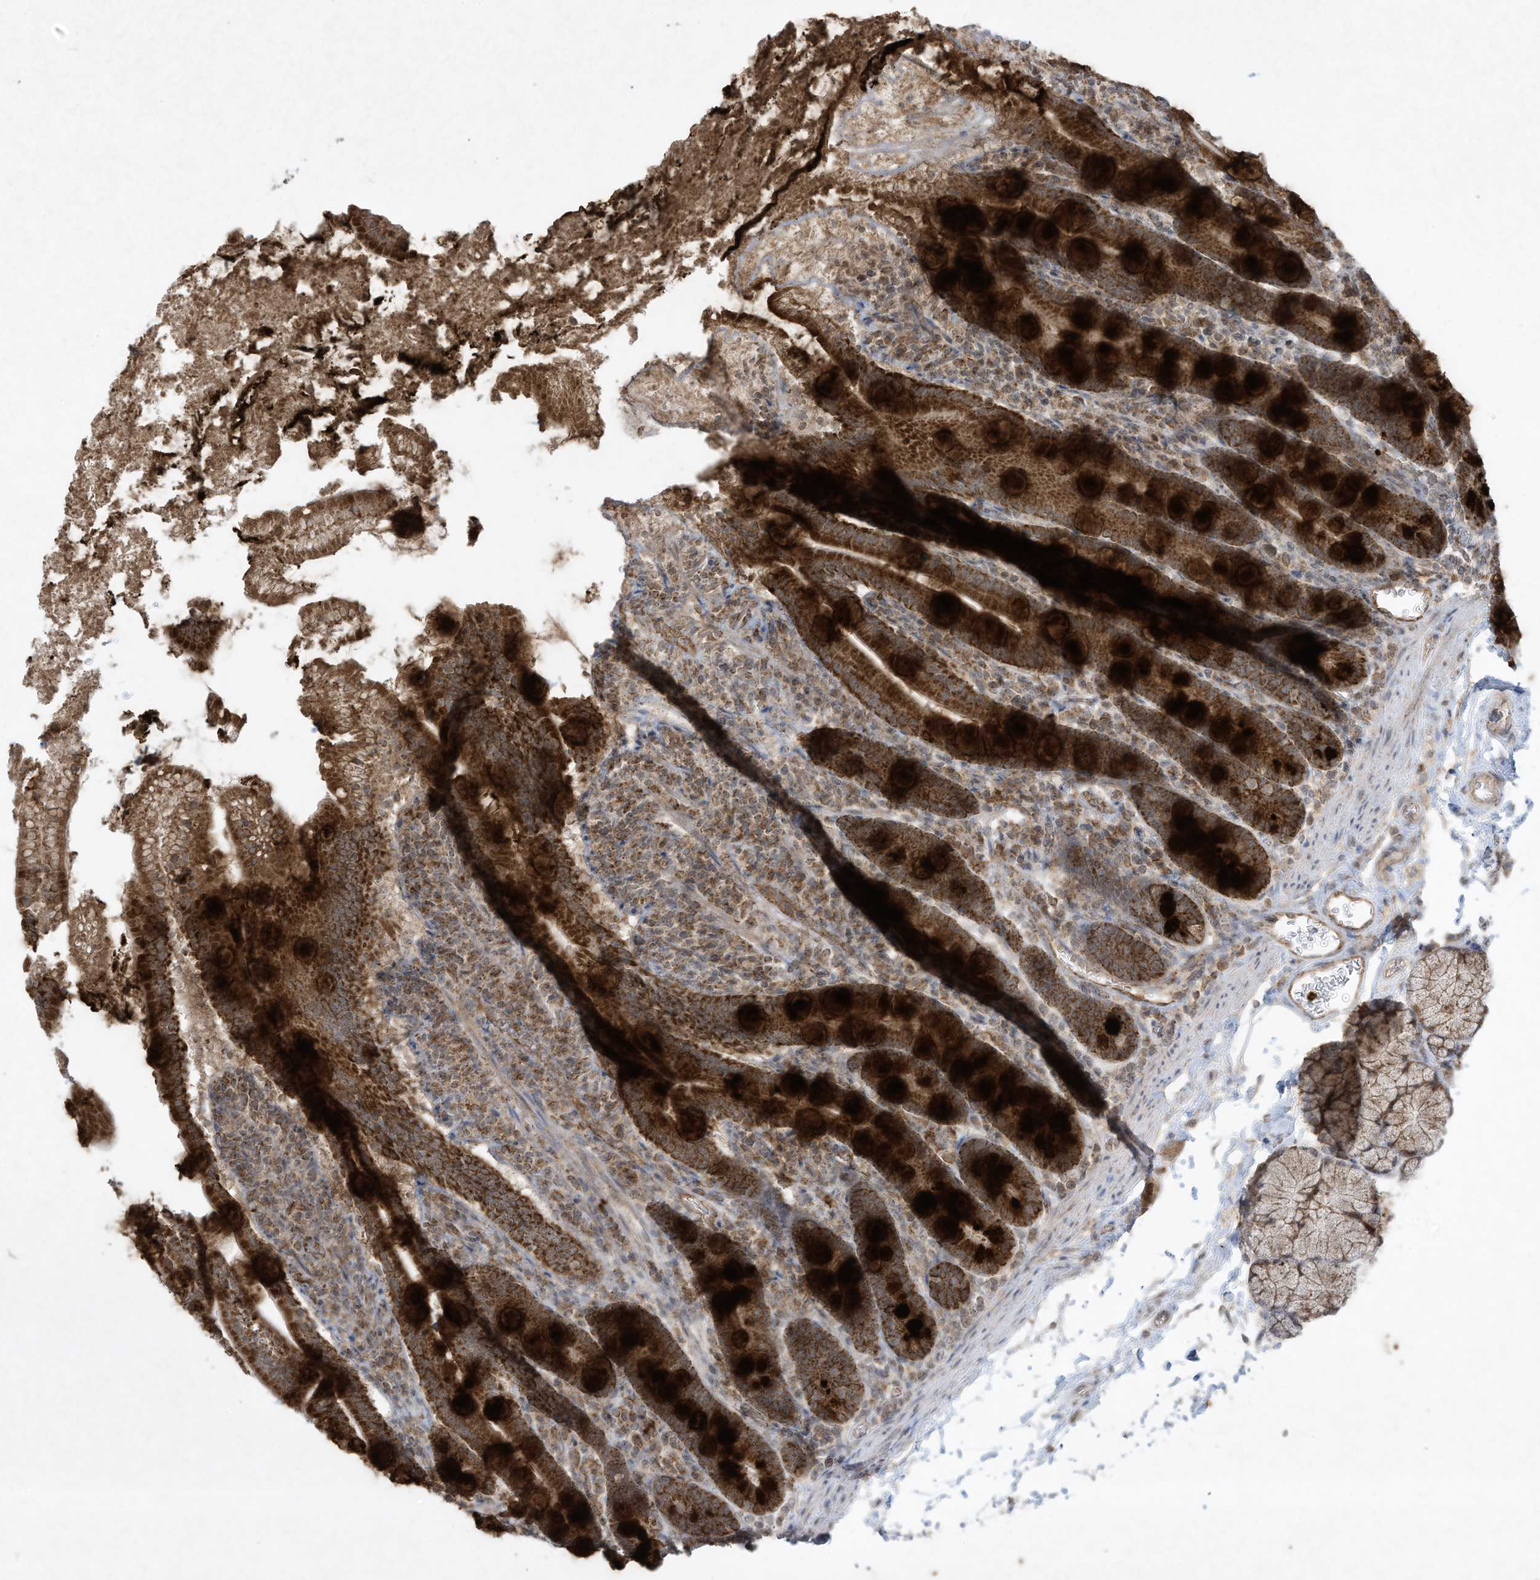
{"staining": {"intensity": "strong", "quantity": ">75%", "location": "cytoplasmic/membranous"}, "tissue": "duodenum", "cell_type": "Glandular cells", "image_type": "normal", "snomed": [{"axis": "morphology", "description": "Normal tissue, NOS"}, {"axis": "topography", "description": "Duodenum"}], "caption": "Immunohistochemical staining of unremarkable duodenum exhibits >75% levels of strong cytoplasmic/membranous protein expression in about >75% of glandular cells. The staining is performed using DAB (3,3'-diaminobenzidine) brown chromogen to label protein expression. The nuclei are counter-stained blue using hematoxylin.", "gene": "CHRNA4", "patient": {"sex": "male", "age": 35}}